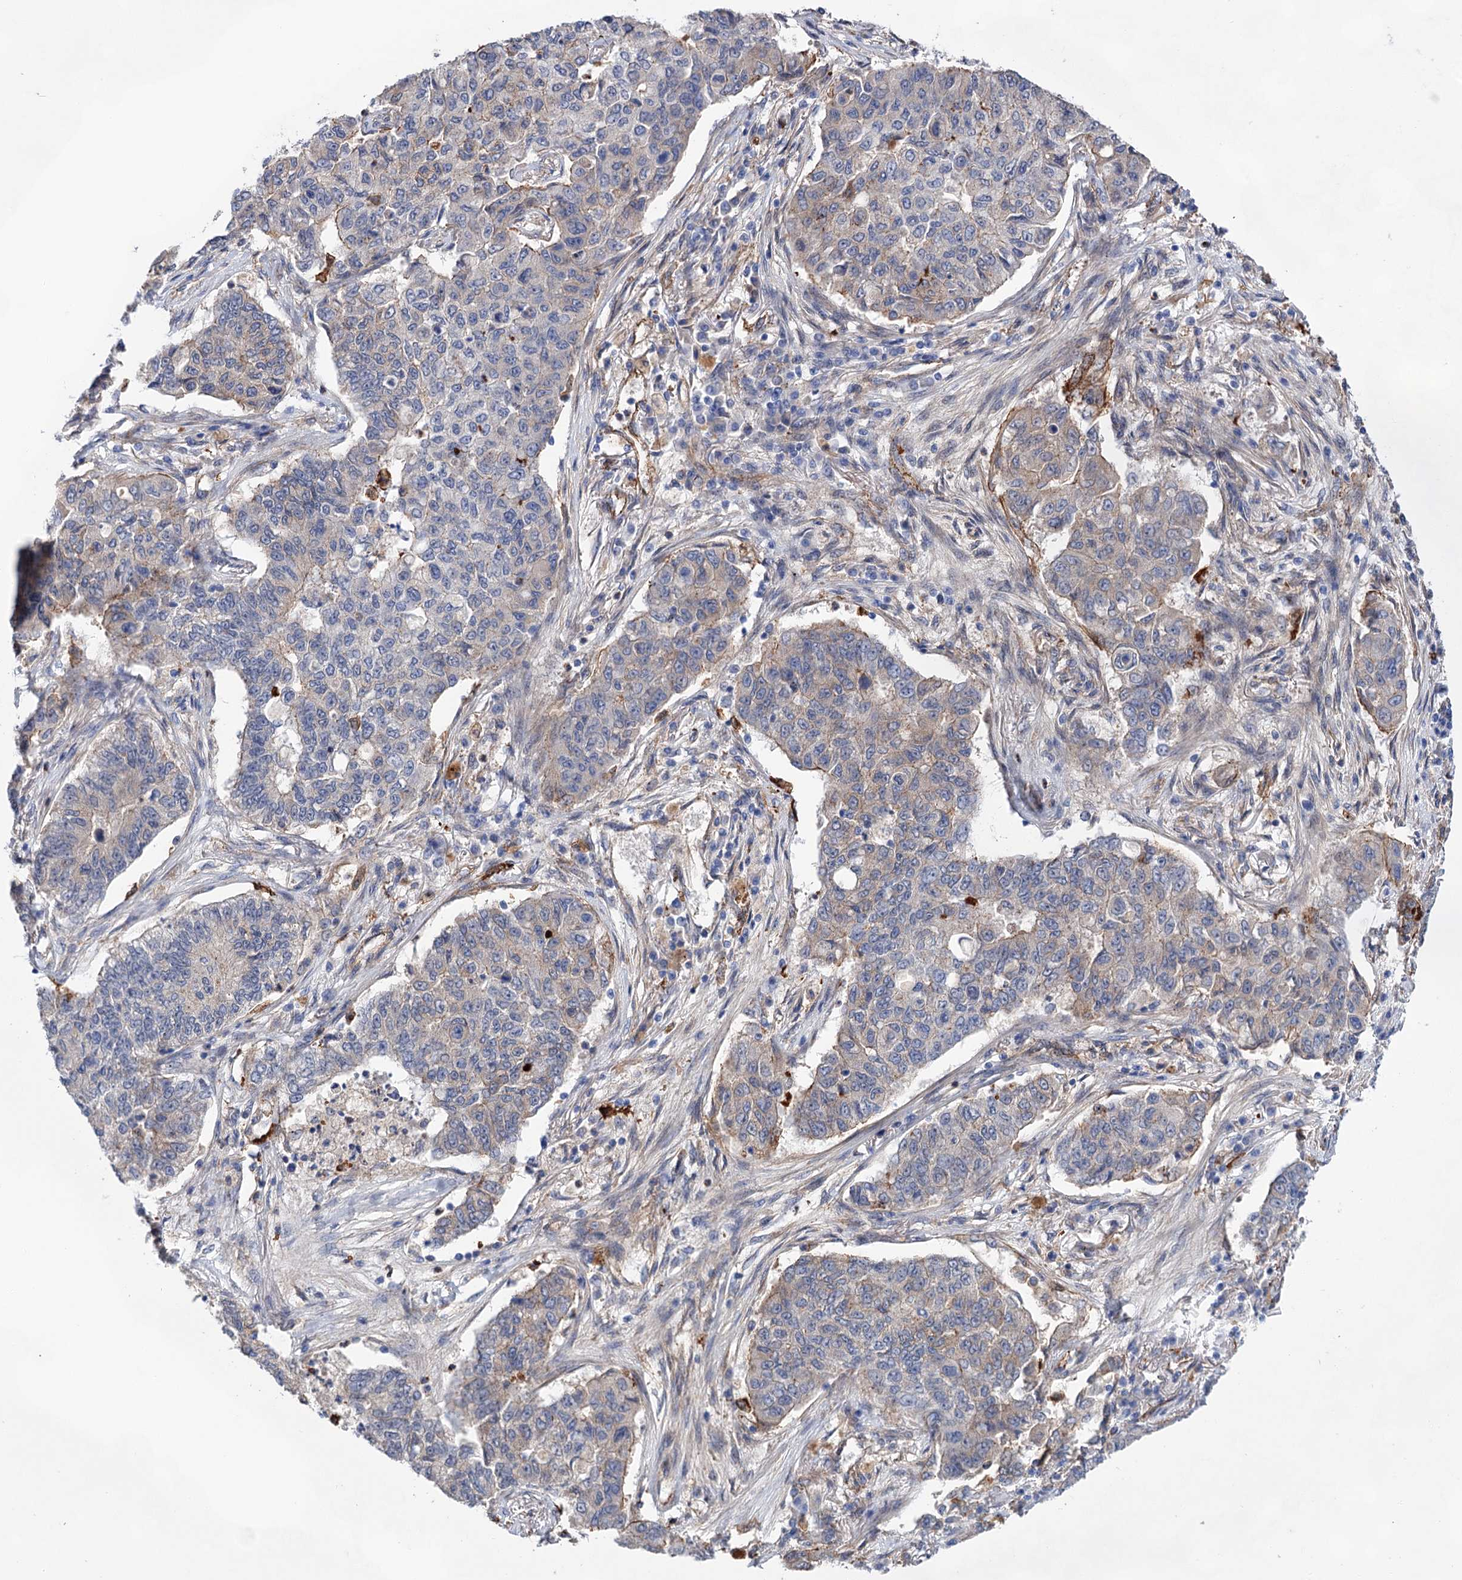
{"staining": {"intensity": "weak", "quantity": "<25%", "location": "cytoplasmic/membranous"}, "tissue": "lung cancer", "cell_type": "Tumor cells", "image_type": "cancer", "snomed": [{"axis": "morphology", "description": "Squamous cell carcinoma, NOS"}, {"axis": "topography", "description": "Lung"}], "caption": "Squamous cell carcinoma (lung) was stained to show a protein in brown. There is no significant staining in tumor cells.", "gene": "TMTC3", "patient": {"sex": "male", "age": 74}}